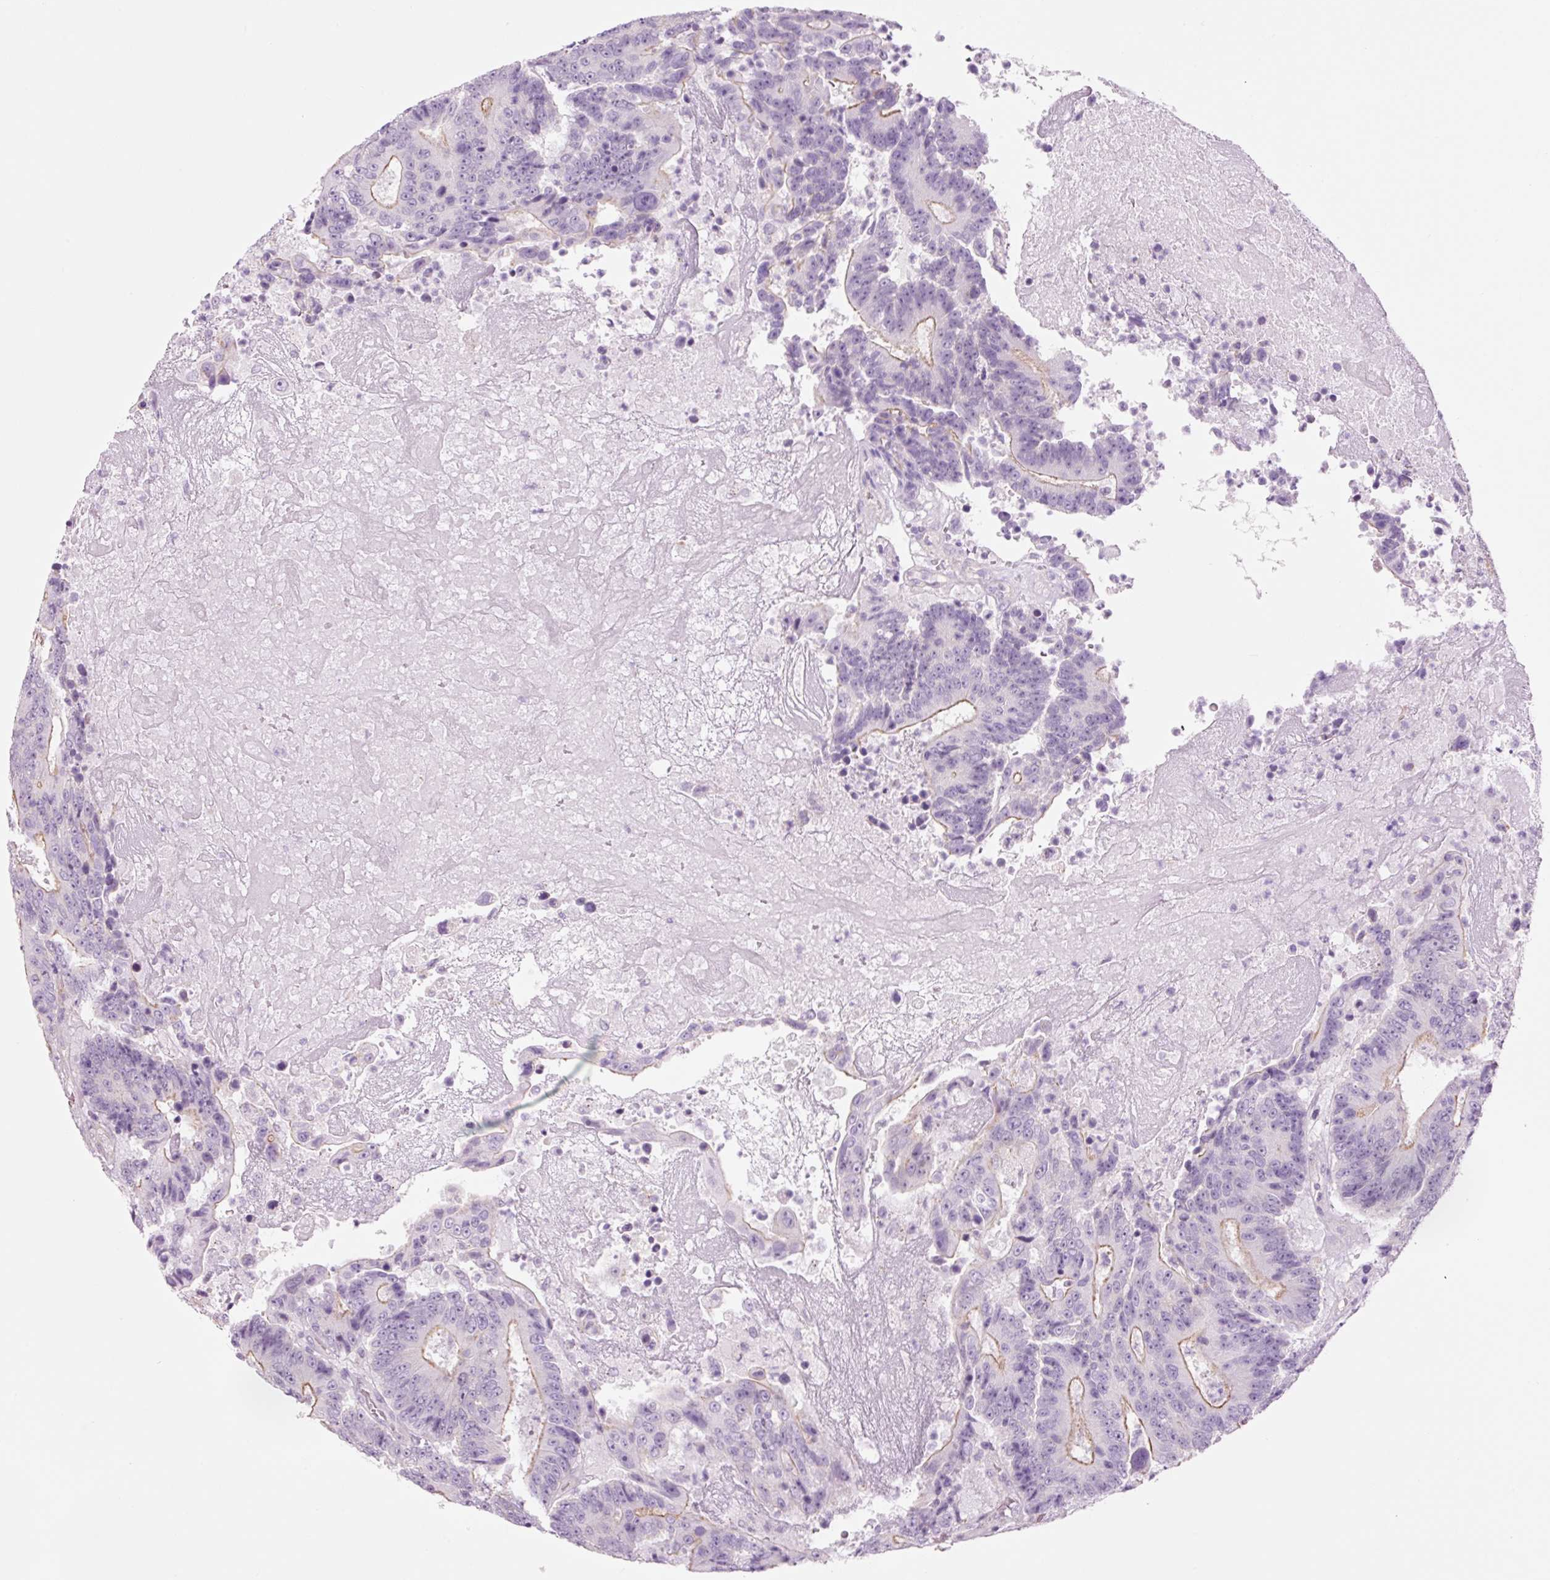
{"staining": {"intensity": "weak", "quantity": "25%-75%", "location": "cytoplasmic/membranous"}, "tissue": "colorectal cancer", "cell_type": "Tumor cells", "image_type": "cancer", "snomed": [{"axis": "morphology", "description": "Adenocarcinoma, NOS"}, {"axis": "topography", "description": "Colon"}], "caption": "This micrograph demonstrates immunohistochemistry staining of colorectal cancer, with low weak cytoplasmic/membranous positivity in about 25%-75% of tumor cells.", "gene": "HSPA4L", "patient": {"sex": "male", "age": 83}}